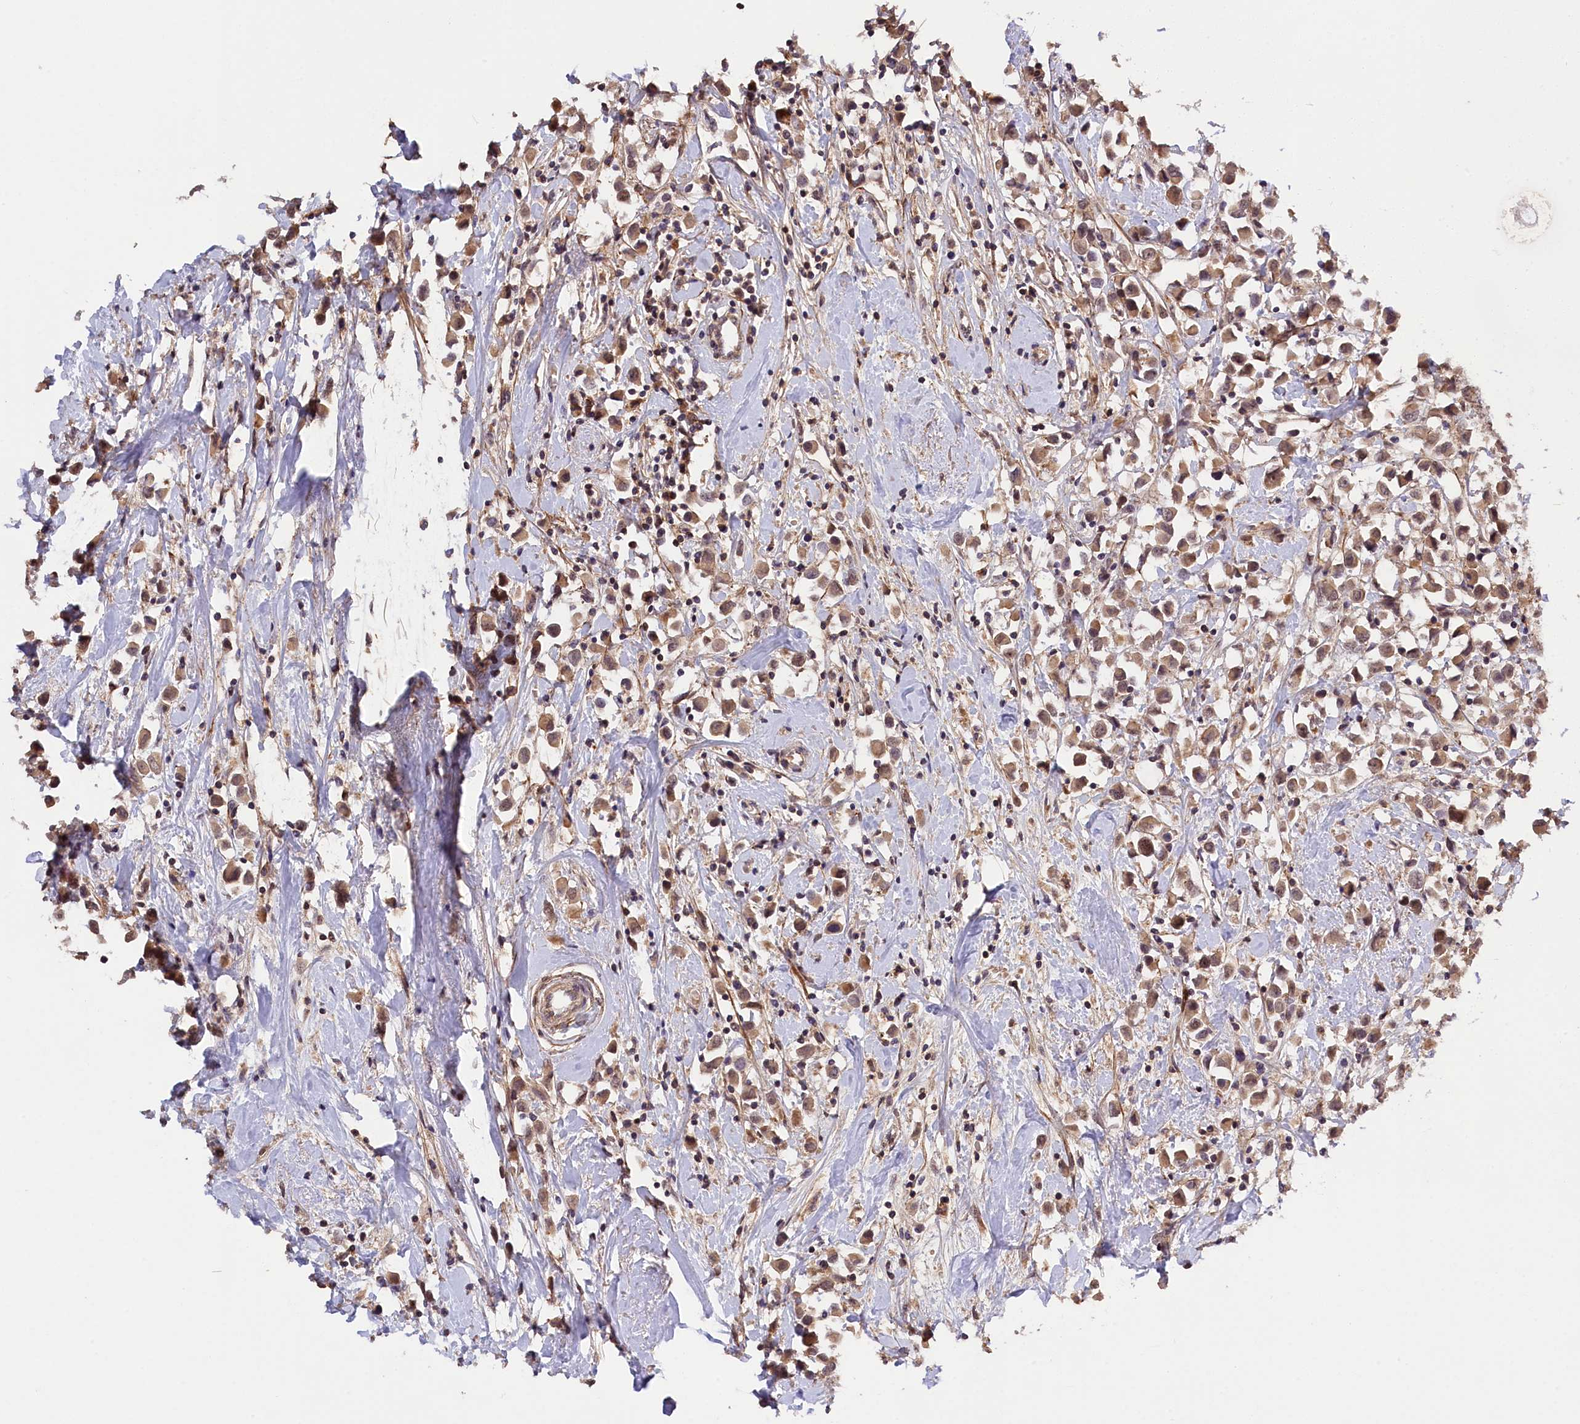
{"staining": {"intensity": "moderate", "quantity": ">75%", "location": "cytoplasmic/membranous"}, "tissue": "breast cancer", "cell_type": "Tumor cells", "image_type": "cancer", "snomed": [{"axis": "morphology", "description": "Duct carcinoma"}, {"axis": "topography", "description": "Breast"}], "caption": "Moderate cytoplasmic/membranous protein expression is appreciated in approximately >75% of tumor cells in intraductal carcinoma (breast).", "gene": "ZNF480", "patient": {"sex": "female", "age": 61}}